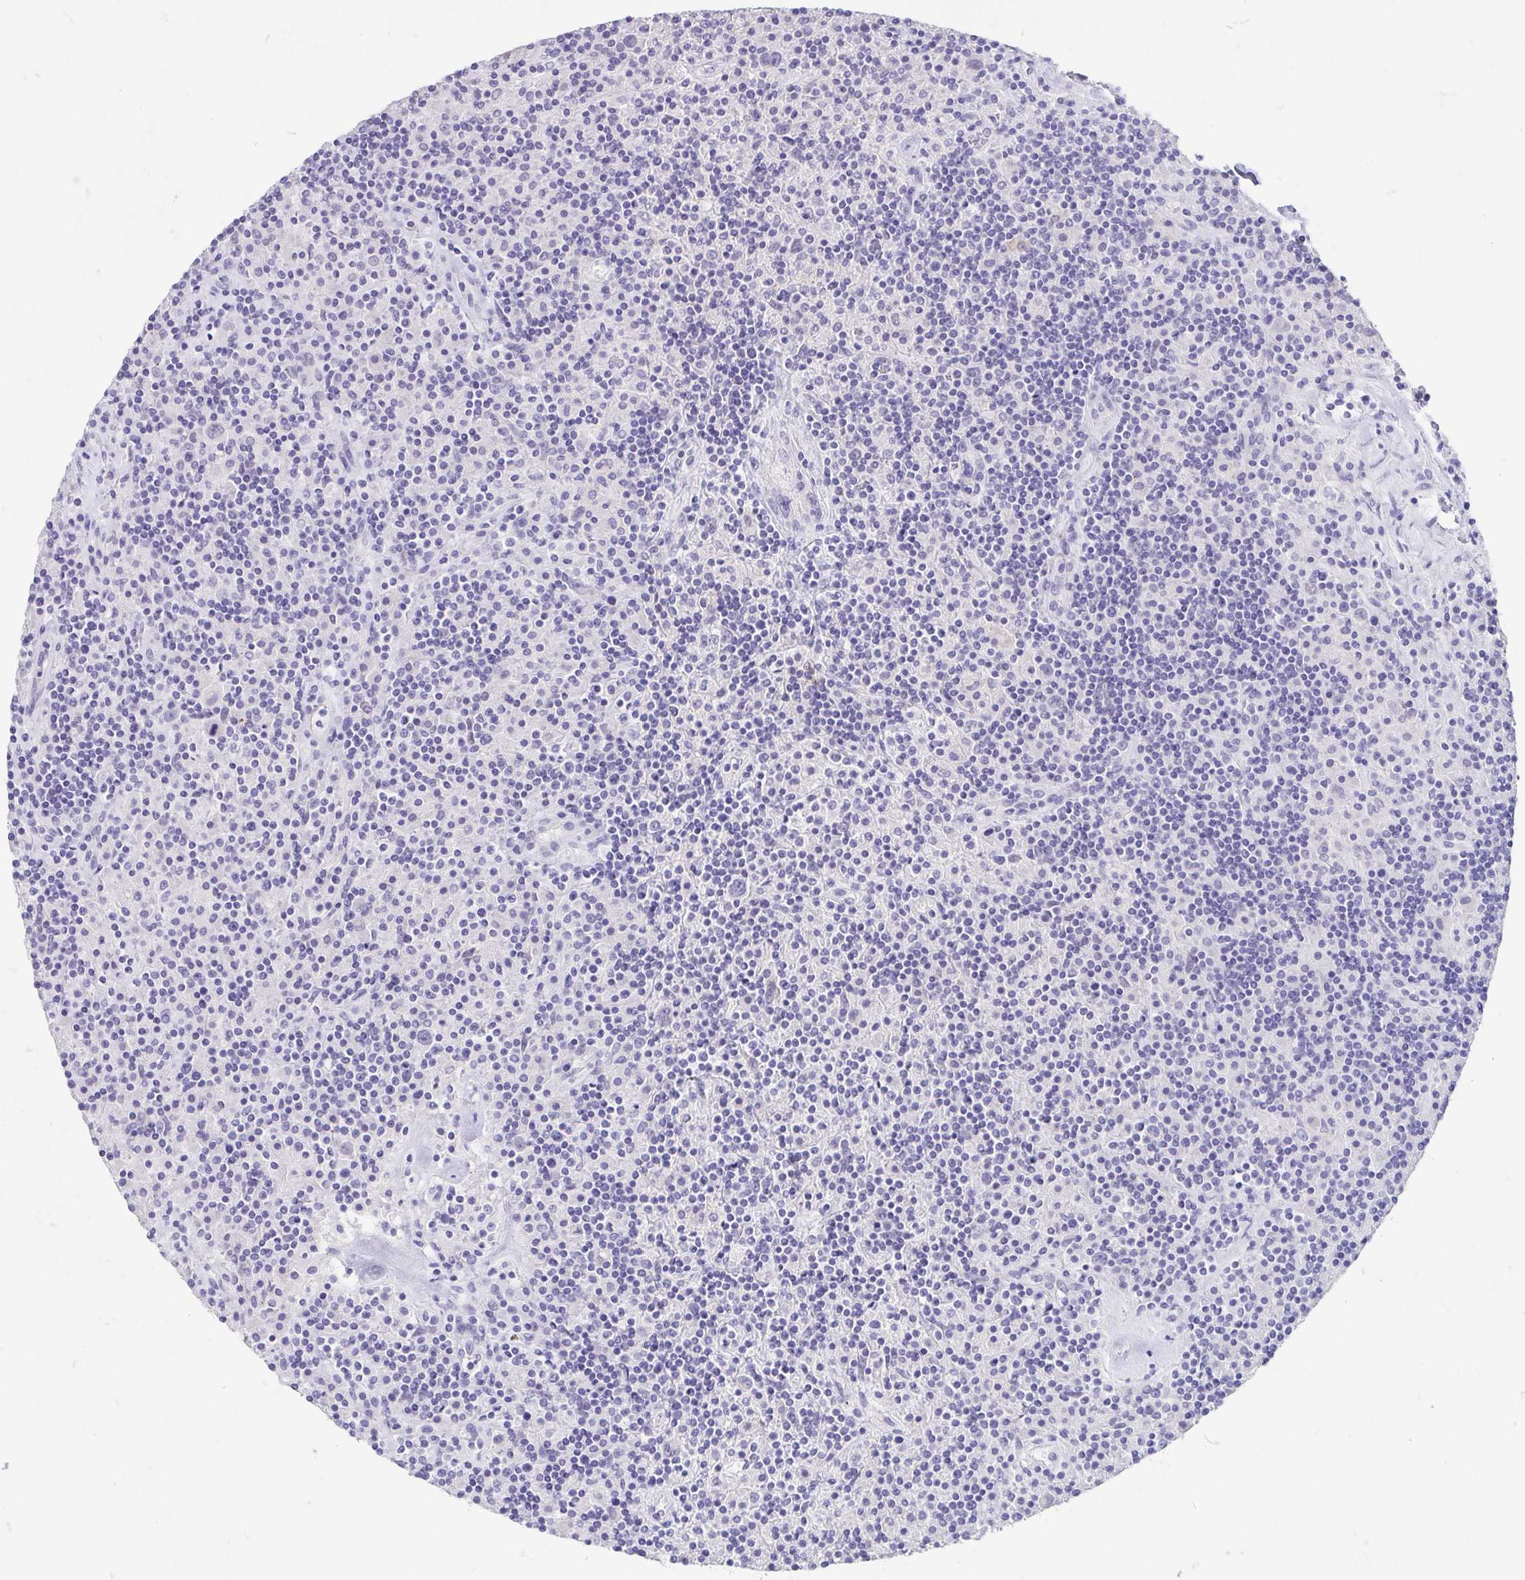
{"staining": {"intensity": "negative", "quantity": "none", "location": "none"}, "tissue": "lymphoma", "cell_type": "Tumor cells", "image_type": "cancer", "snomed": [{"axis": "morphology", "description": "Hodgkin's disease, NOS"}, {"axis": "topography", "description": "Lymph node"}], "caption": "Immunohistochemical staining of lymphoma demonstrates no significant expression in tumor cells.", "gene": "FABP3", "patient": {"sex": "male", "age": 70}}